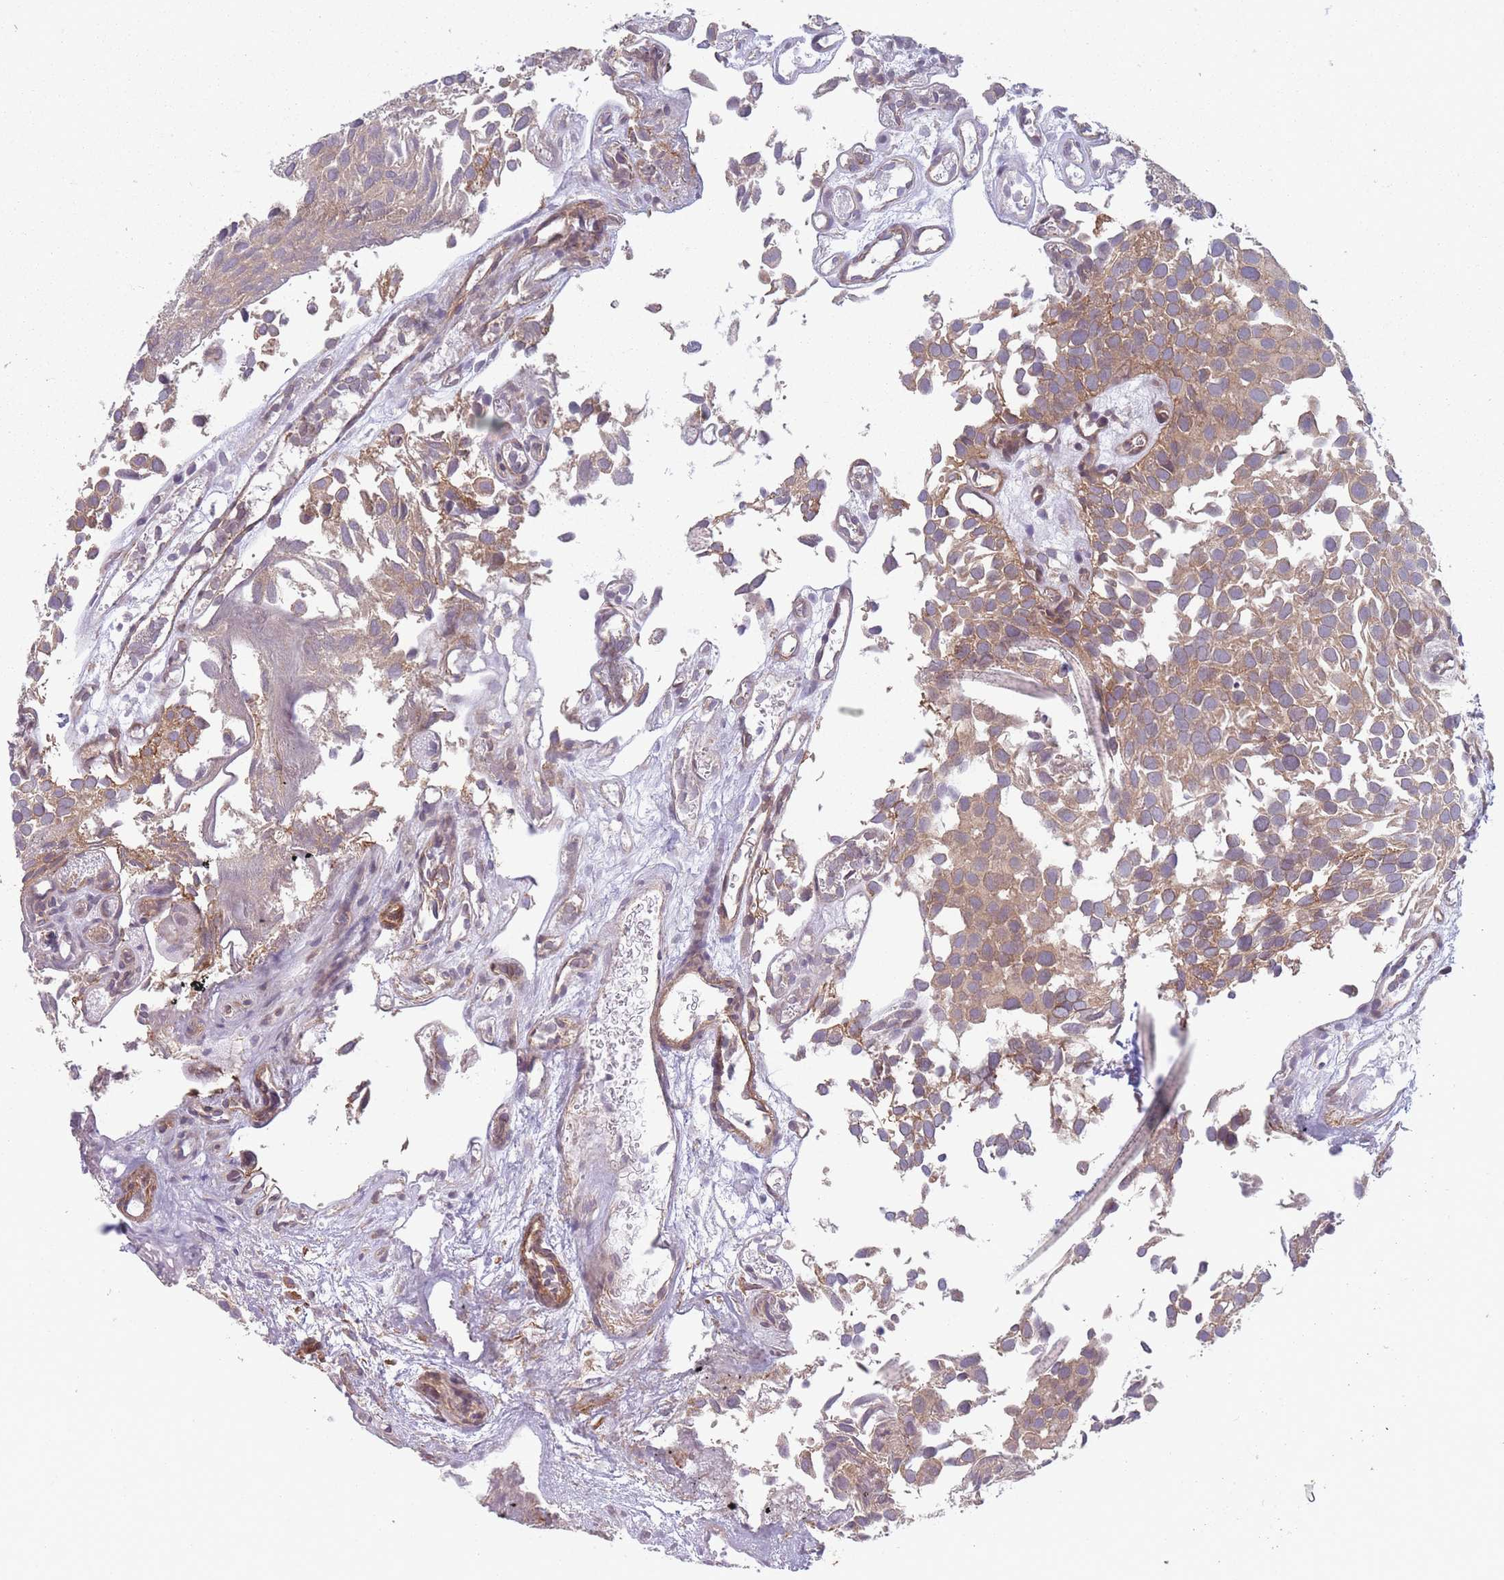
{"staining": {"intensity": "moderate", "quantity": ">75%", "location": "cytoplasmic/membranous"}, "tissue": "urothelial cancer", "cell_type": "Tumor cells", "image_type": "cancer", "snomed": [{"axis": "morphology", "description": "Urothelial carcinoma, Low grade"}, {"axis": "topography", "description": "Urinary bladder"}], "caption": "Human urothelial cancer stained for a protein (brown) displays moderate cytoplasmic/membranous positive positivity in about >75% of tumor cells.", "gene": "VRK2", "patient": {"sex": "male", "age": 88}}